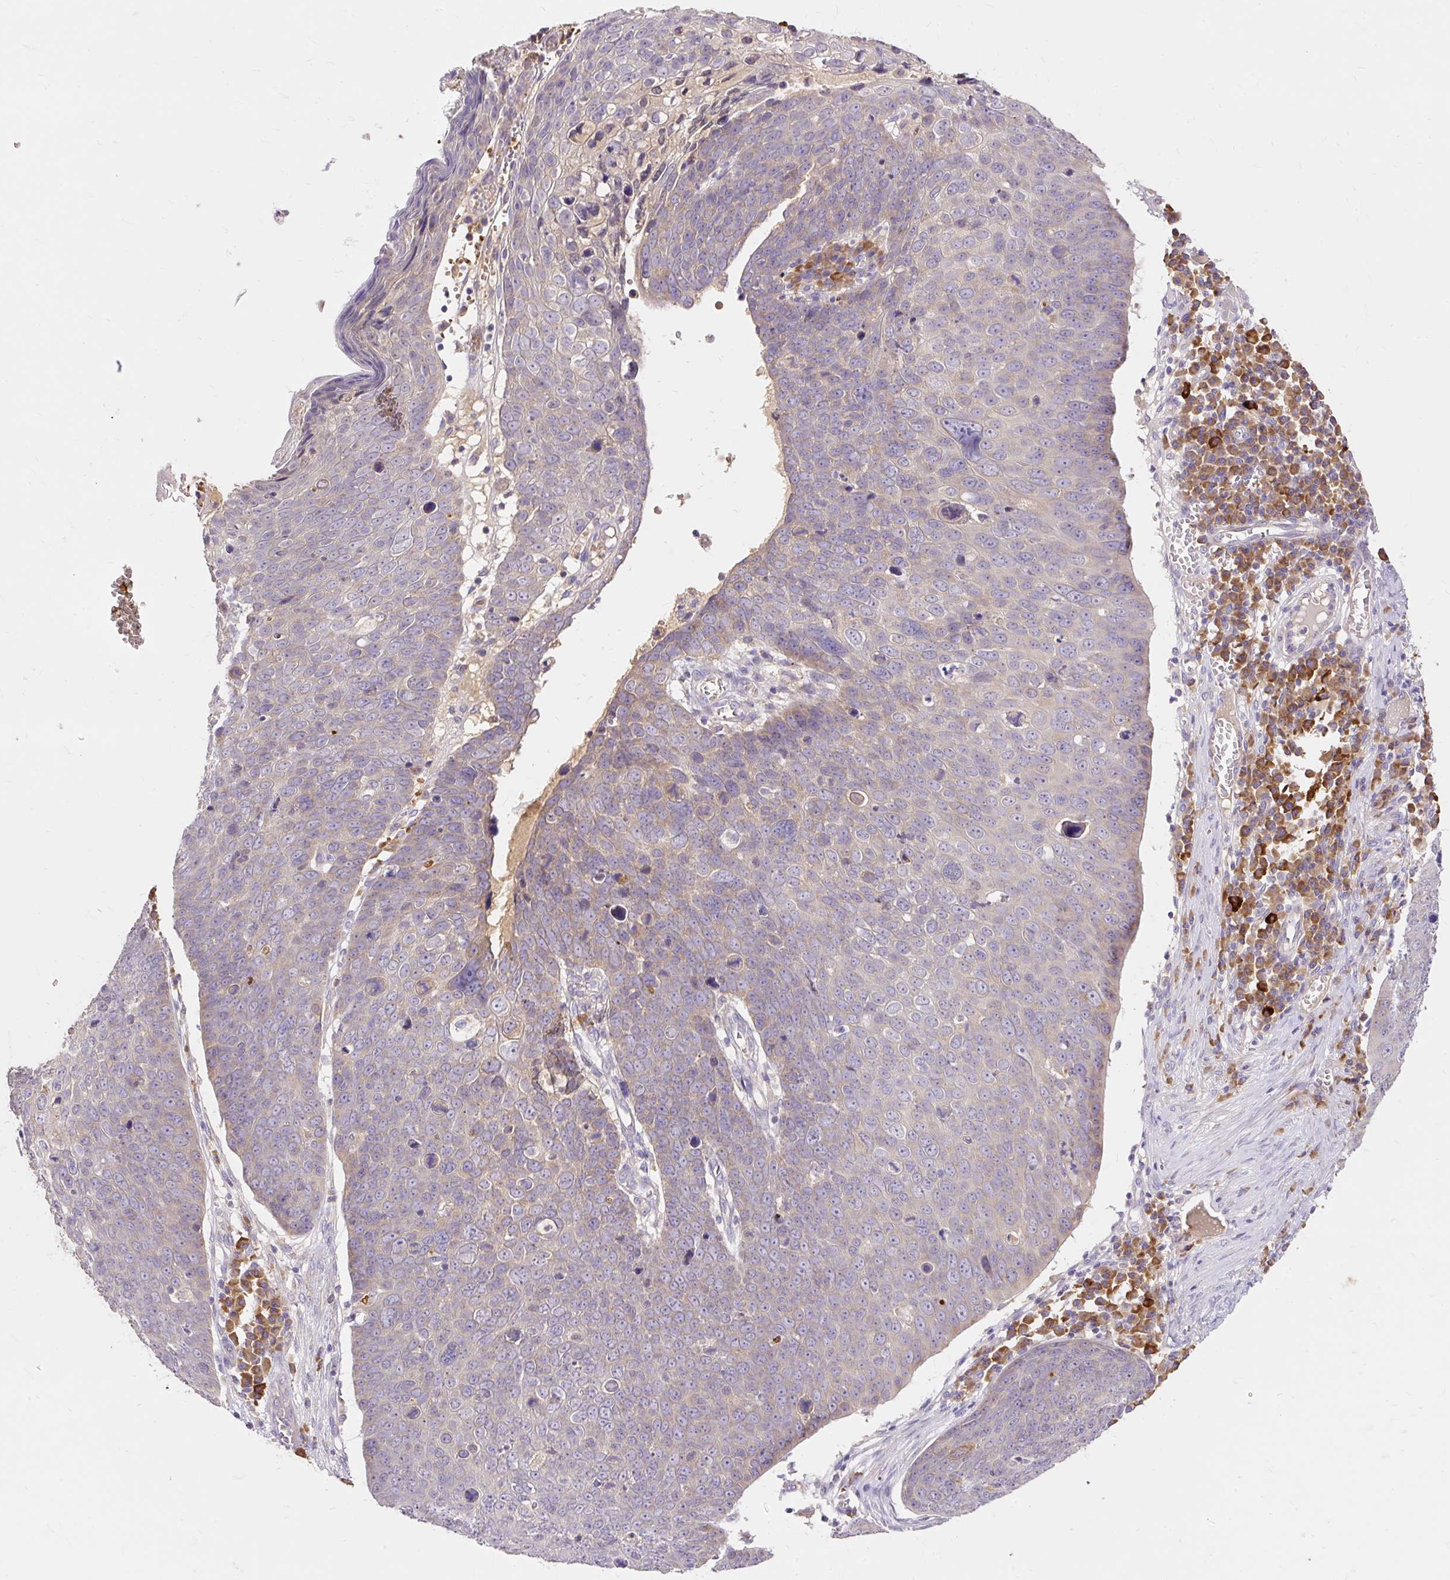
{"staining": {"intensity": "weak", "quantity": "<25%", "location": "cytoplasmic/membranous"}, "tissue": "skin cancer", "cell_type": "Tumor cells", "image_type": "cancer", "snomed": [{"axis": "morphology", "description": "Squamous cell carcinoma, NOS"}, {"axis": "topography", "description": "Skin"}], "caption": "Immunohistochemistry micrograph of skin squamous cell carcinoma stained for a protein (brown), which displays no staining in tumor cells.", "gene": "SEC63", "patient": {"sex": "male", "age": 71}}